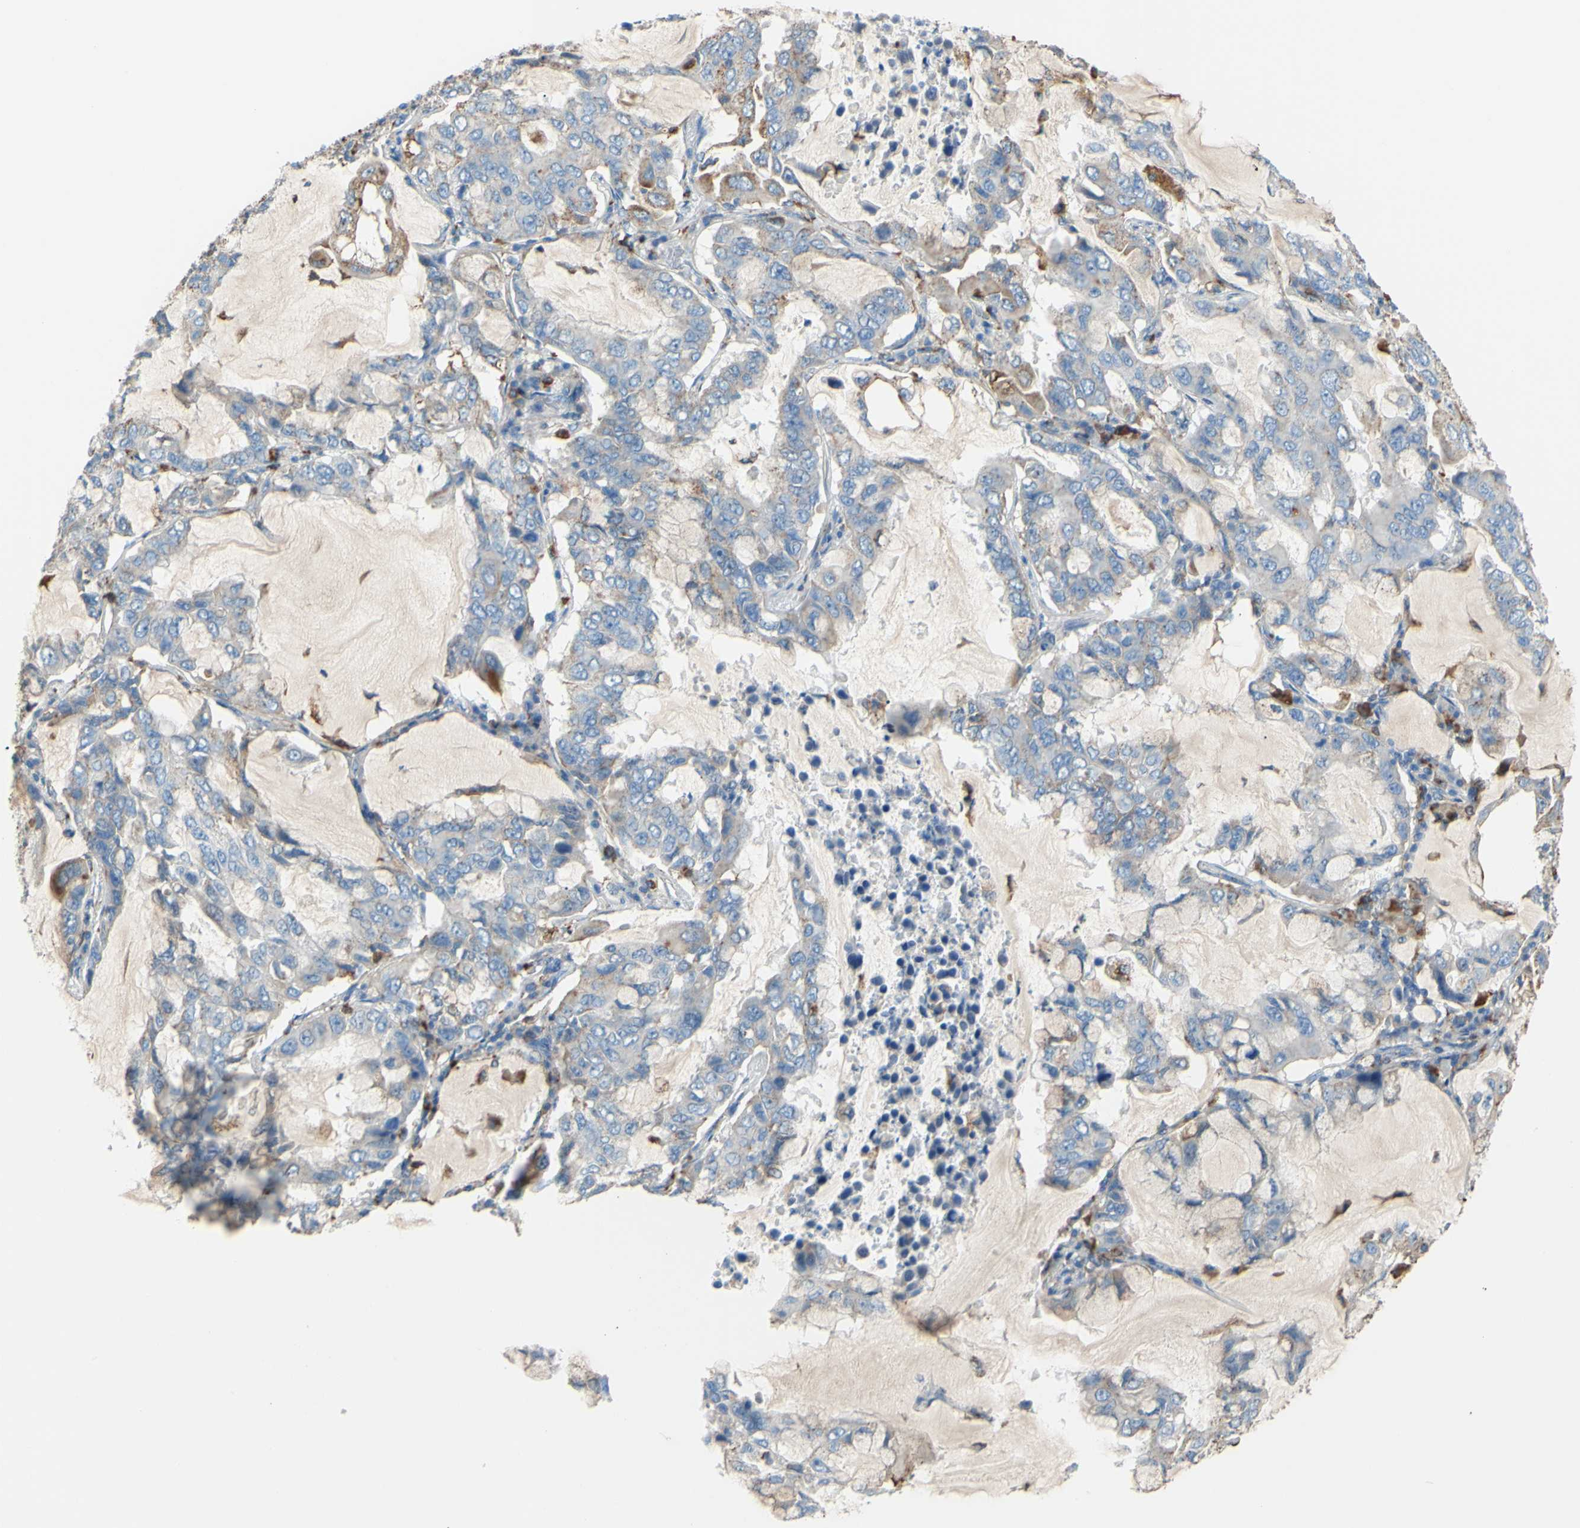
{"staining": {"intensity": "weak", "quantity": "25%-75%", "location": "cytoplasmic/membranous"}, "tissue": "lung cancer", "cell_type": "Tumor cells", "image_type": "cancer", "snomed": [{"axis": "morphology", "description": "Adenocarcinoma, NOS"}, {"axis": "topography", "description": "Lung"}], "caption": "Immunohistochemical staining of lung adenocarcinoma reveals weak cytoplasmic/membranous protein staining in approximately 25%-75% of tumor cells. (Stains: DAB (3,3'-diaminobenzidine) in brown, nuclei in blue, Microscopy: brightfield microscopy at high magnification).", "gene": "CTSD", "patient": {"sex": "male", "age": 64}}